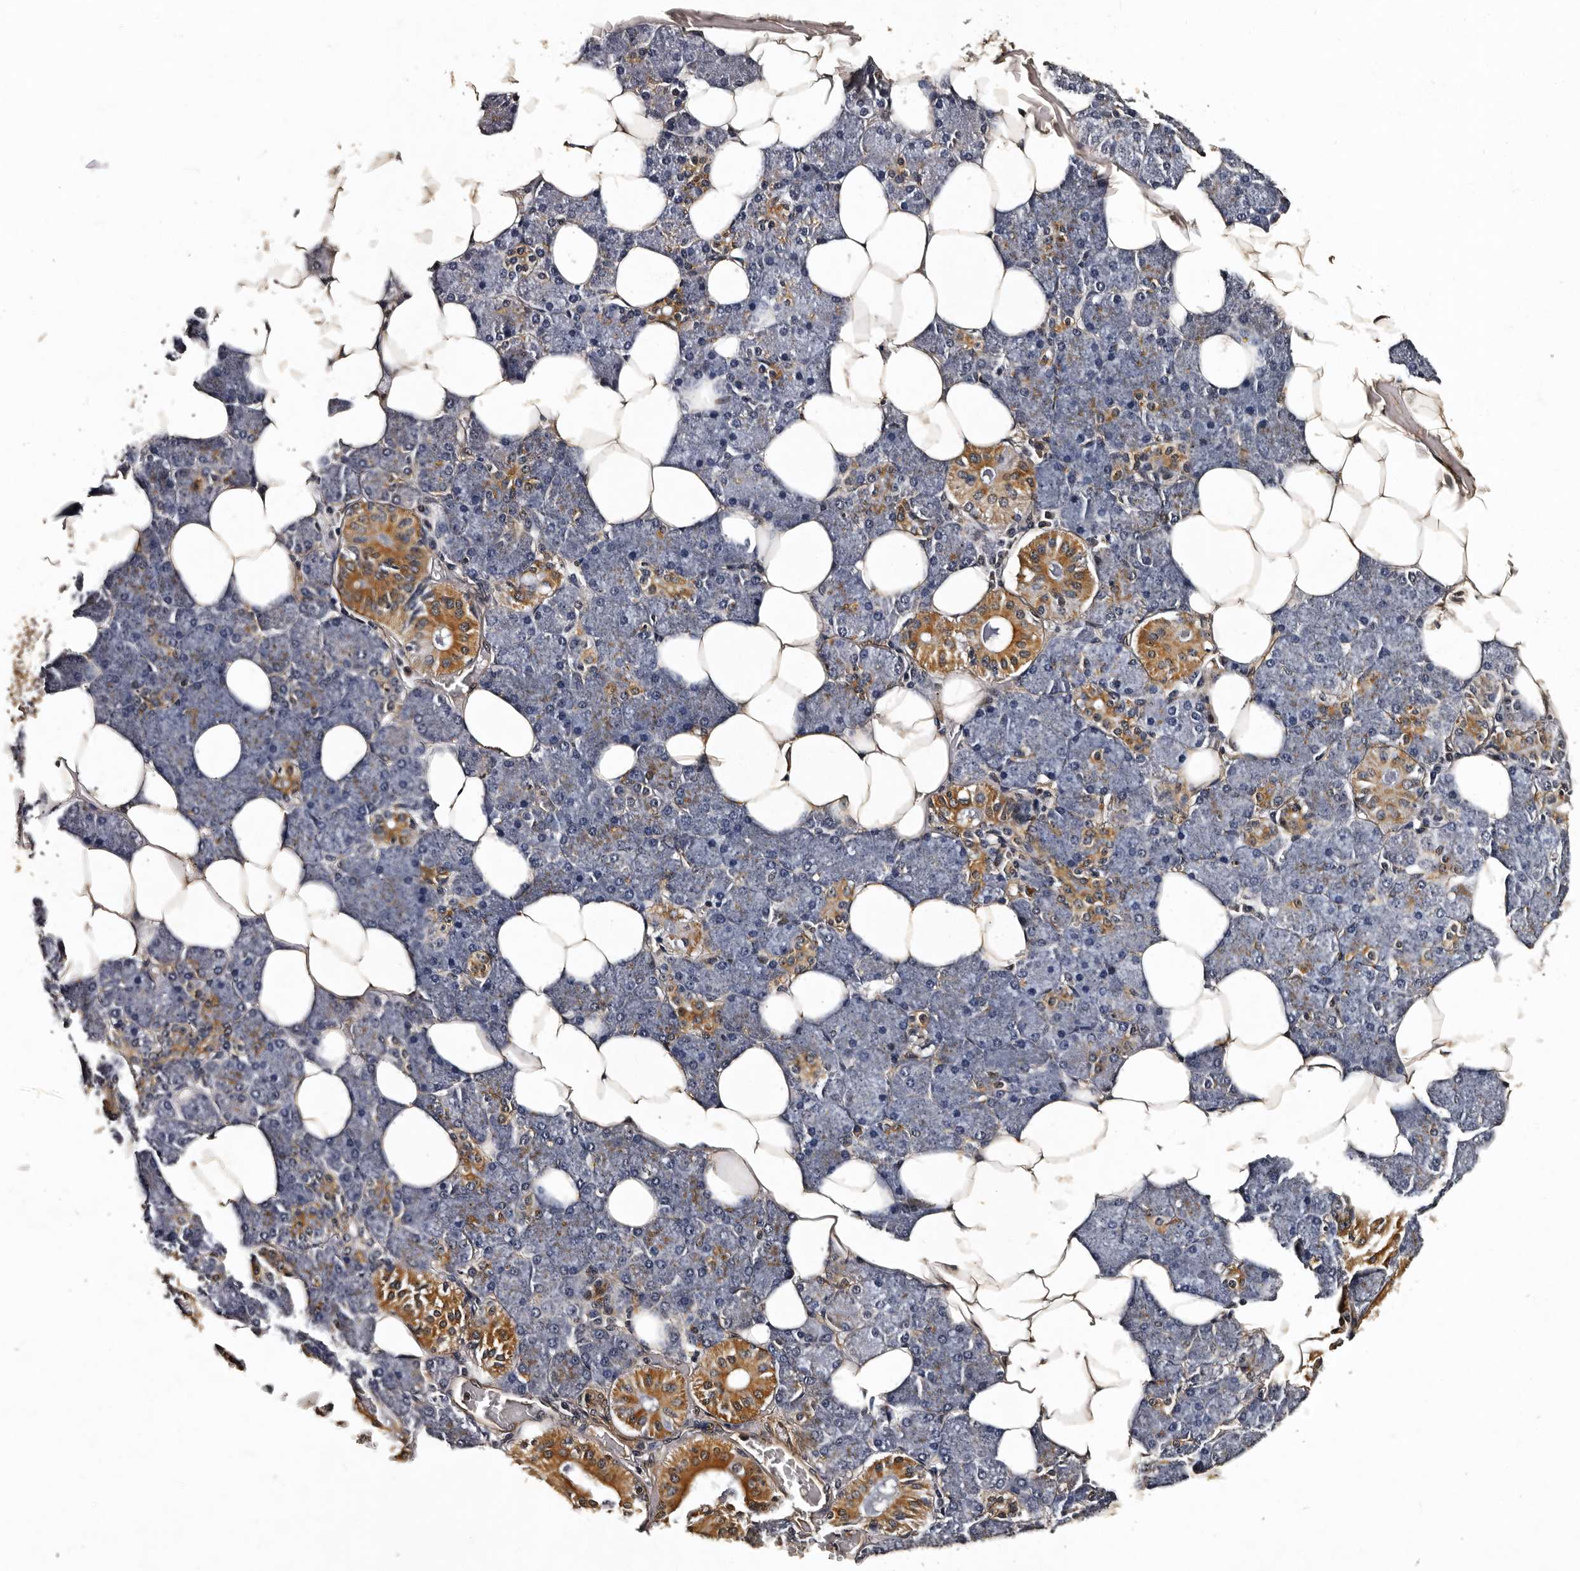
{"staining": {"intensity": "moderate", "quantity": "25%-75%", "location": "cytoplasmic/membranous"}, "tissue": "salivary gland", "cell_type": "Glandular cells", "image_type": "normal", "snomed": [{"axis": "morphology", "description": "Normal tissue, NOS"}, {"axis": "topography", "description": "Salivary gland"}], "caption": "This image exhibits benign salivary gland stained with immunohistochemistry (IHC) to label a protein in brown. The cytoplasmic/membranous of glandular cells show moderate positivity for the protein. Nuclei are counter-stained blue.", "gene": "CPNE3", "patient": {"sex": "female", "age": 33}}